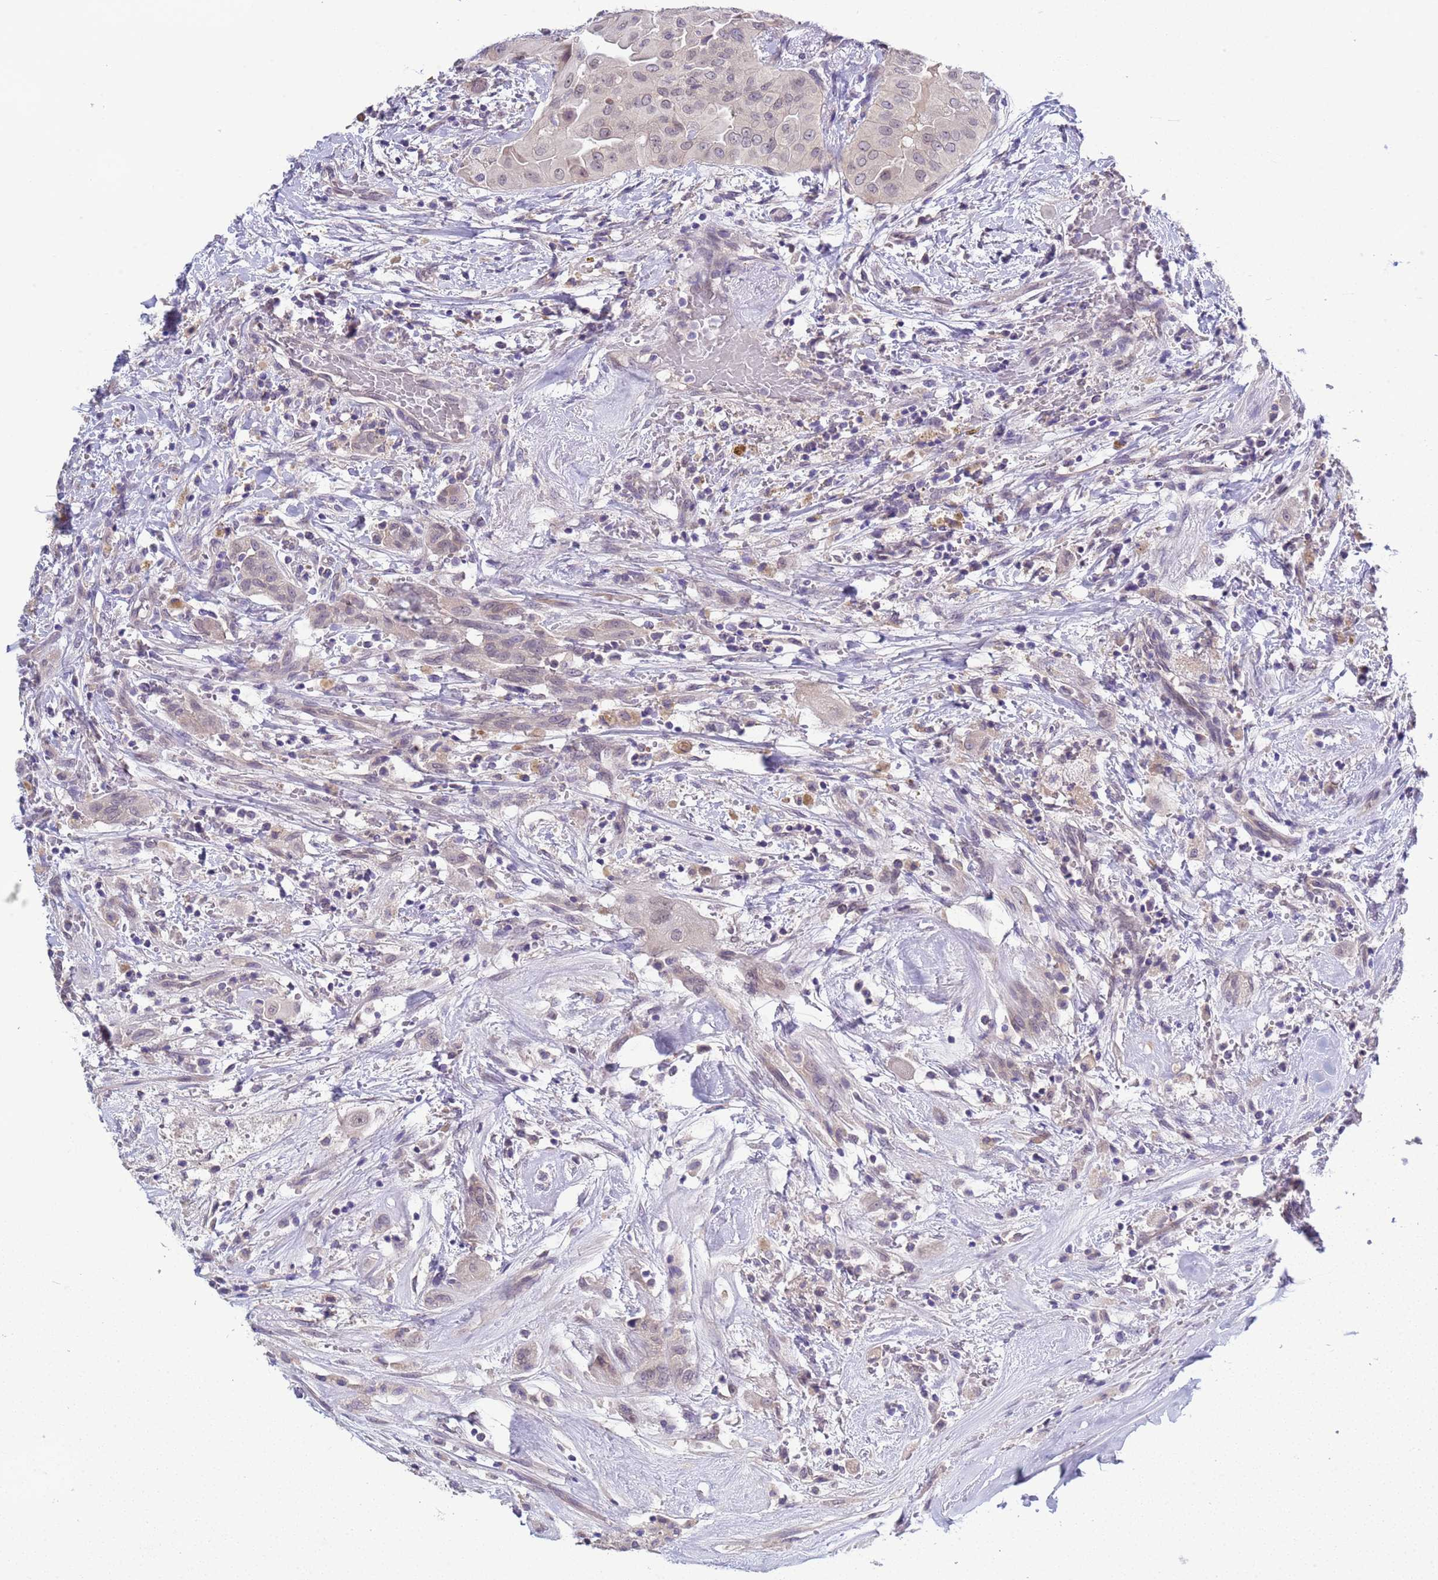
{"staining": {"intensity": "weak", "quantity": "<25%", "location": "nuclear"}, "tissue": "thyroid cancer", "cell_type": "Tumor cells", "image_type": "cancer", "snomed": [{"axis": "morphology", "description": "Papillary adenocarcinoma, NOS"}, {"axis": "topography", "description": "Thyroid gland"}], "caption": "Immunohistochemical staining of thyroid cancer (papillary adenocarcinoma) displays no significant positivity in tumor cells.", "gene": "TRMT10A", "patient": {"sex": "female", "age": 59}}